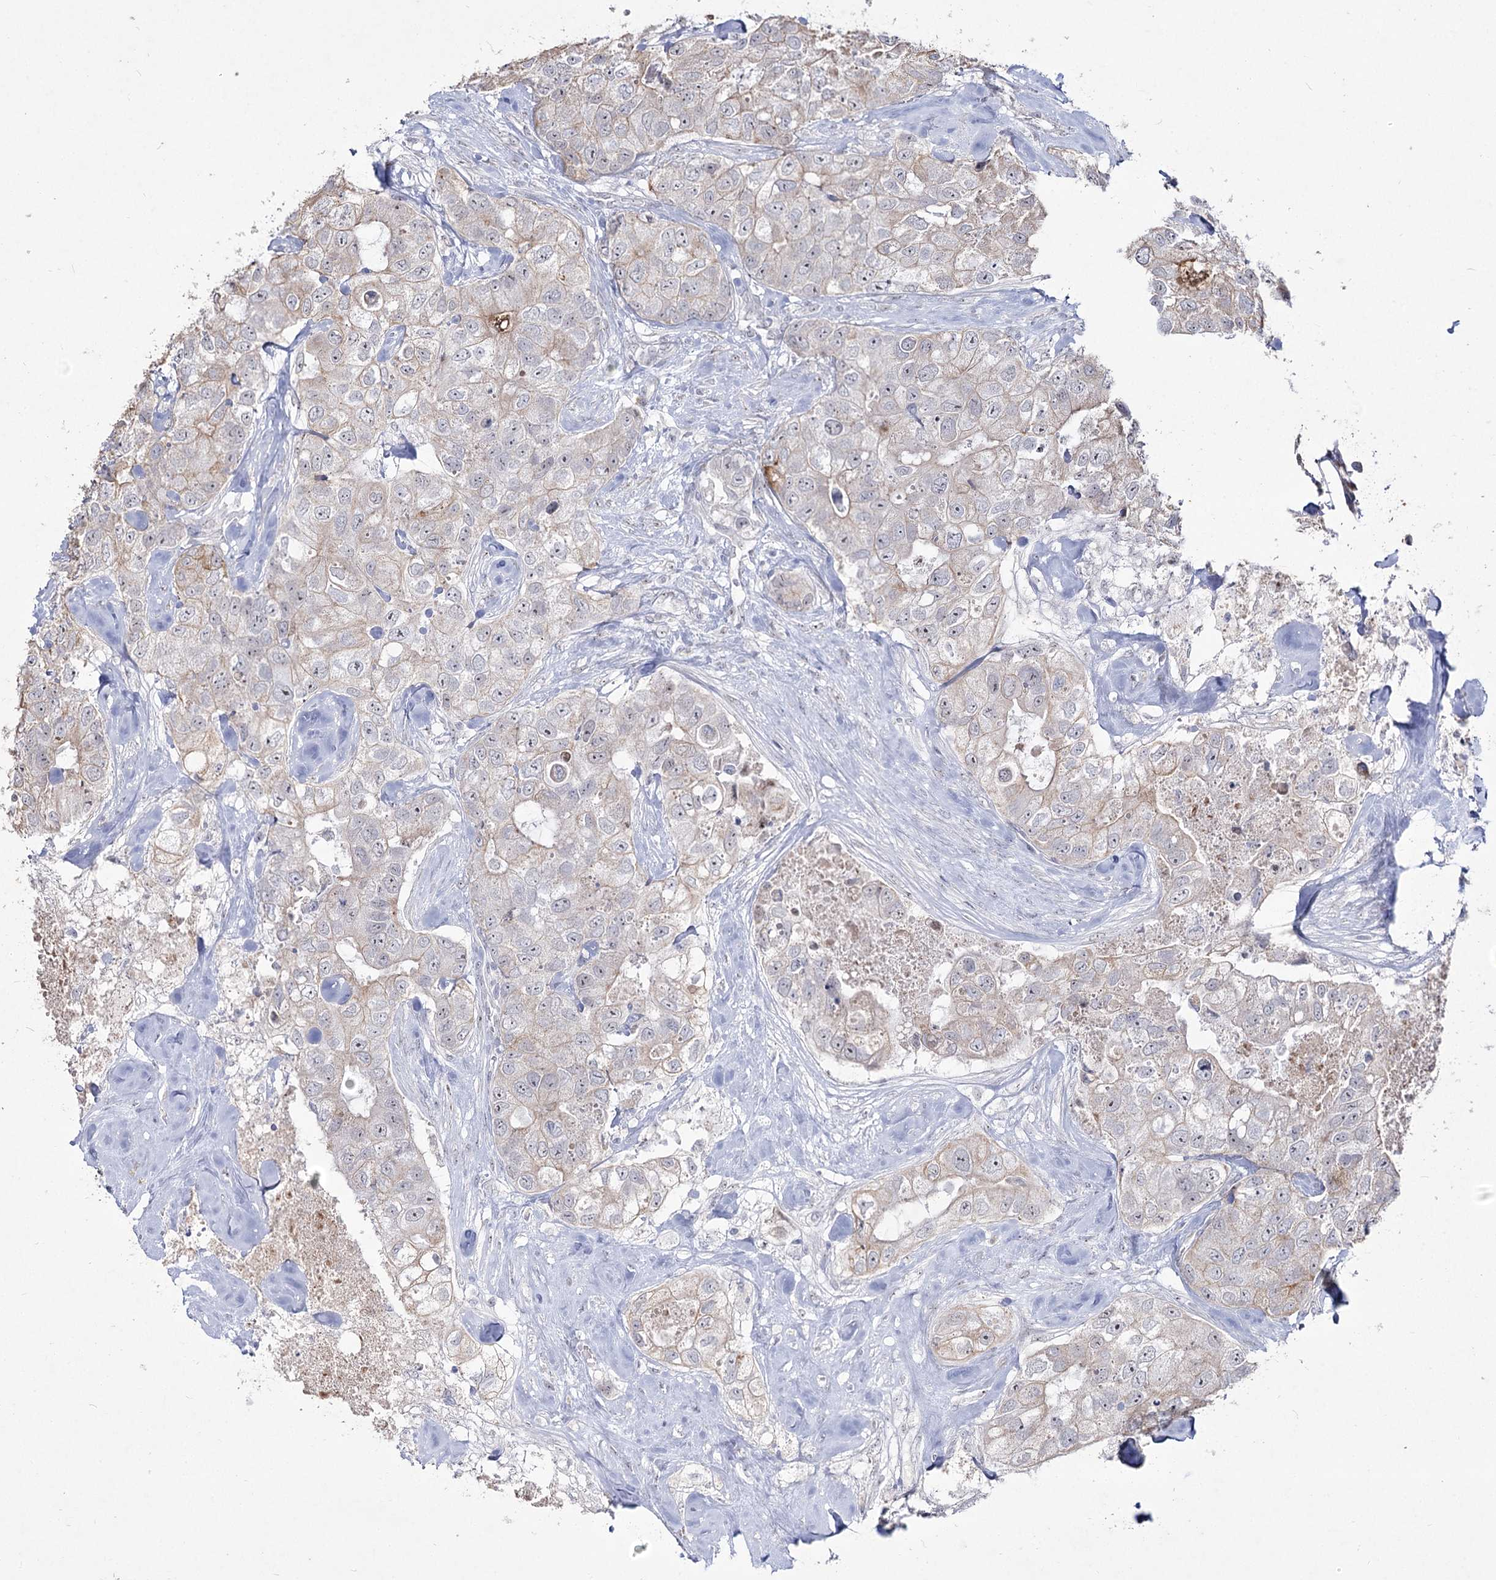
{"staining": {"intensity": "weak", "quantity": "<25%", "location": "cytoplasmic/membranous"}, "tissue": "breast cancer", "cell_type": "Tumor cells", "image_type": "cancer", "snomed": [{"axis": "morphology", "description": "Duct carcinoma"}, {"axis": "topography", "description": "Breast"}], "caption": "An immunohistochemistry histopathology image of breast cancer is shown. There is no staining in tumor cells of breast cancer.", "gene": "DDX50", "patient": {"sex": "female", "age": 62}}